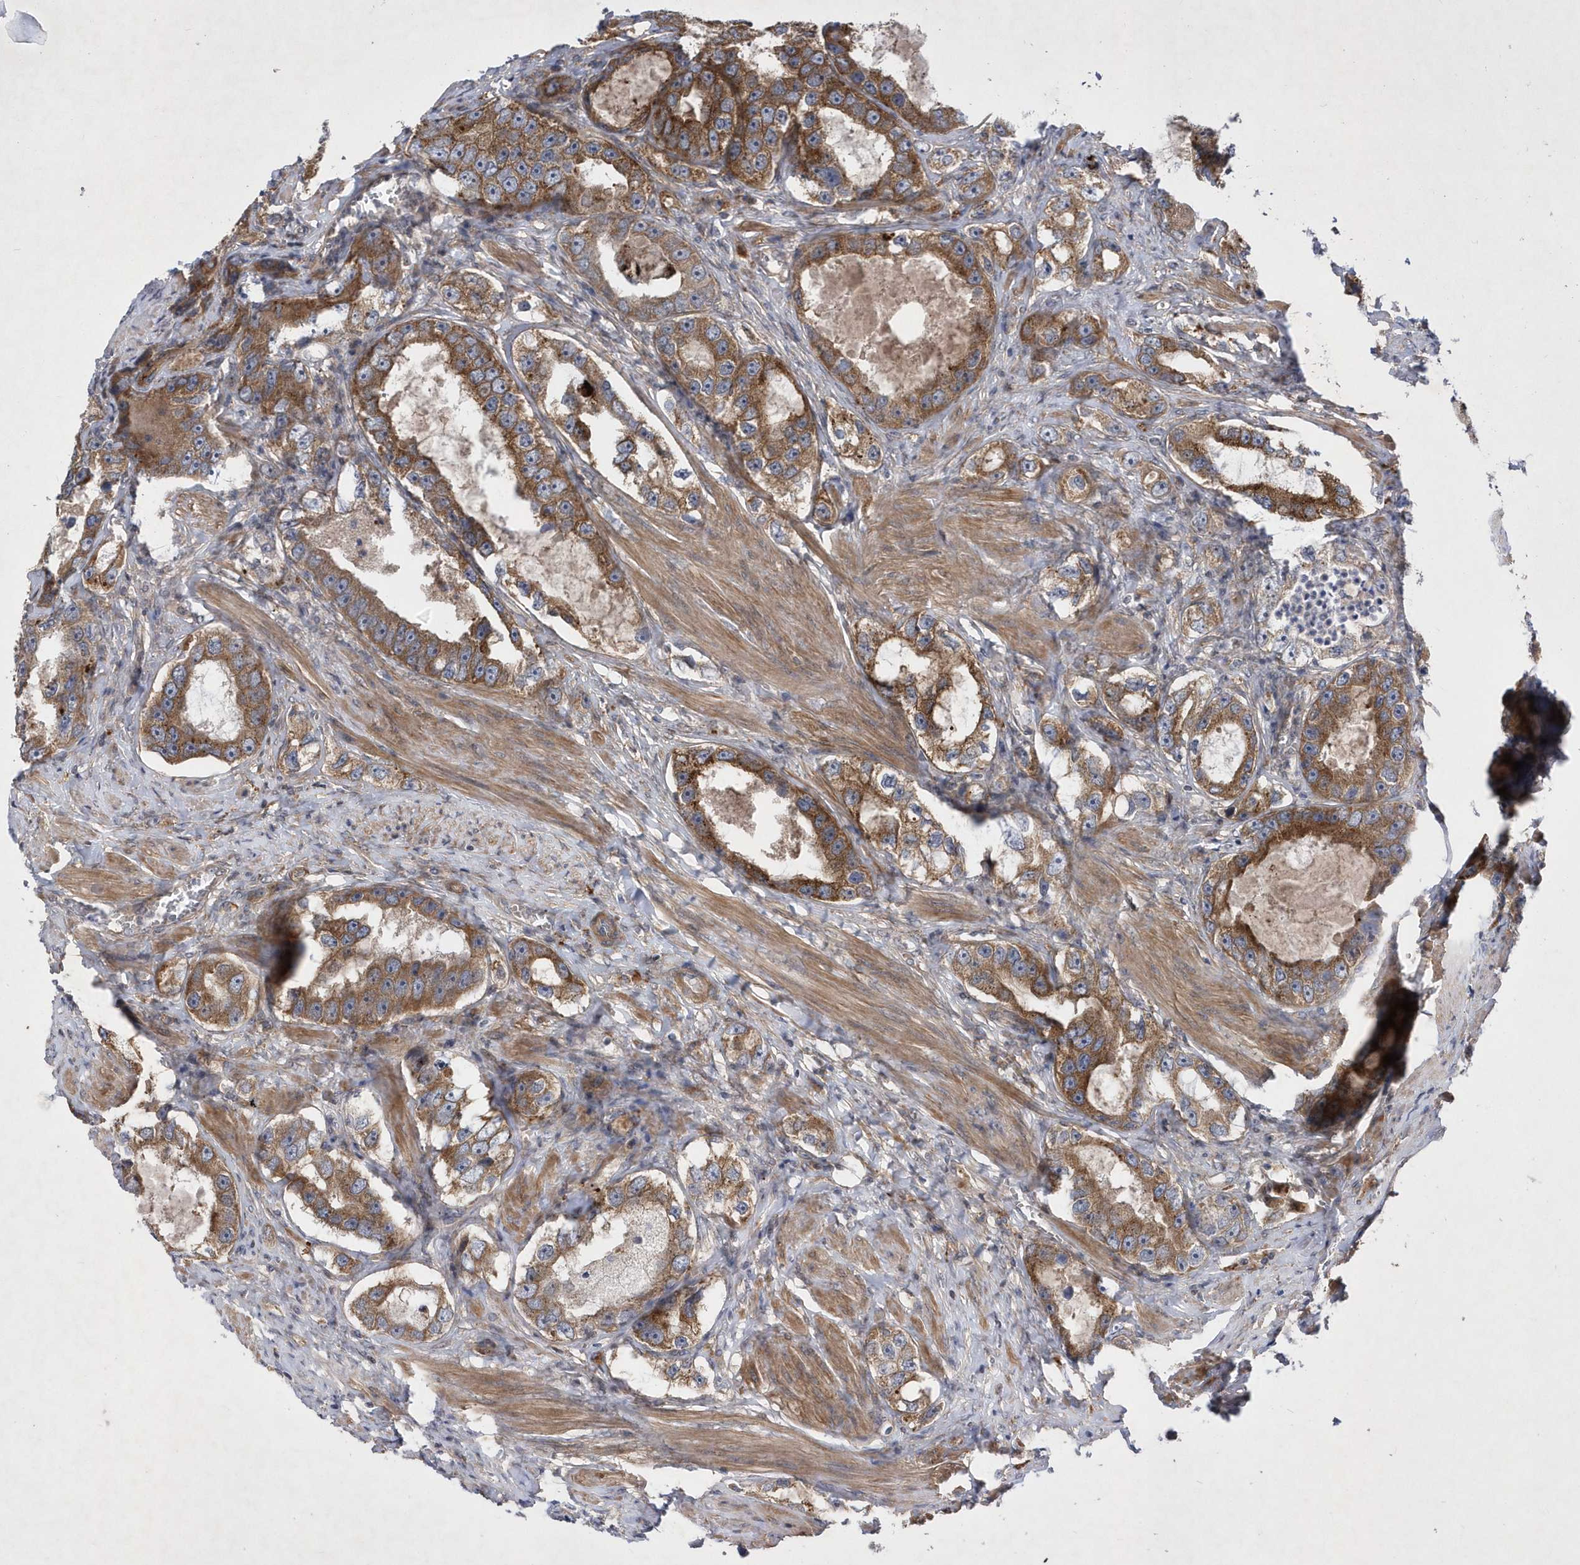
{"staining": {"intensity": "moderate", "quantity": ">75%", "location": "cytoplasmic/membranous"}, "tissue": "prostate cancer", "cell_type": "Tumor cells", "image_type": "cancer", "snomed": [{"axis": "morphology", "description": "Adenocarcinoma, High grade"}, {"axis": "topography", "description": "Prostate"}], "caption": "Prostate high-grade adenocarcinoma stained with a brown dye exhibits moderate cytoplasmic/membranous positive staining in about >75% of tumor cells.", "gene": "LONRF2", "patient": {"sex": "male", "age": 63}}